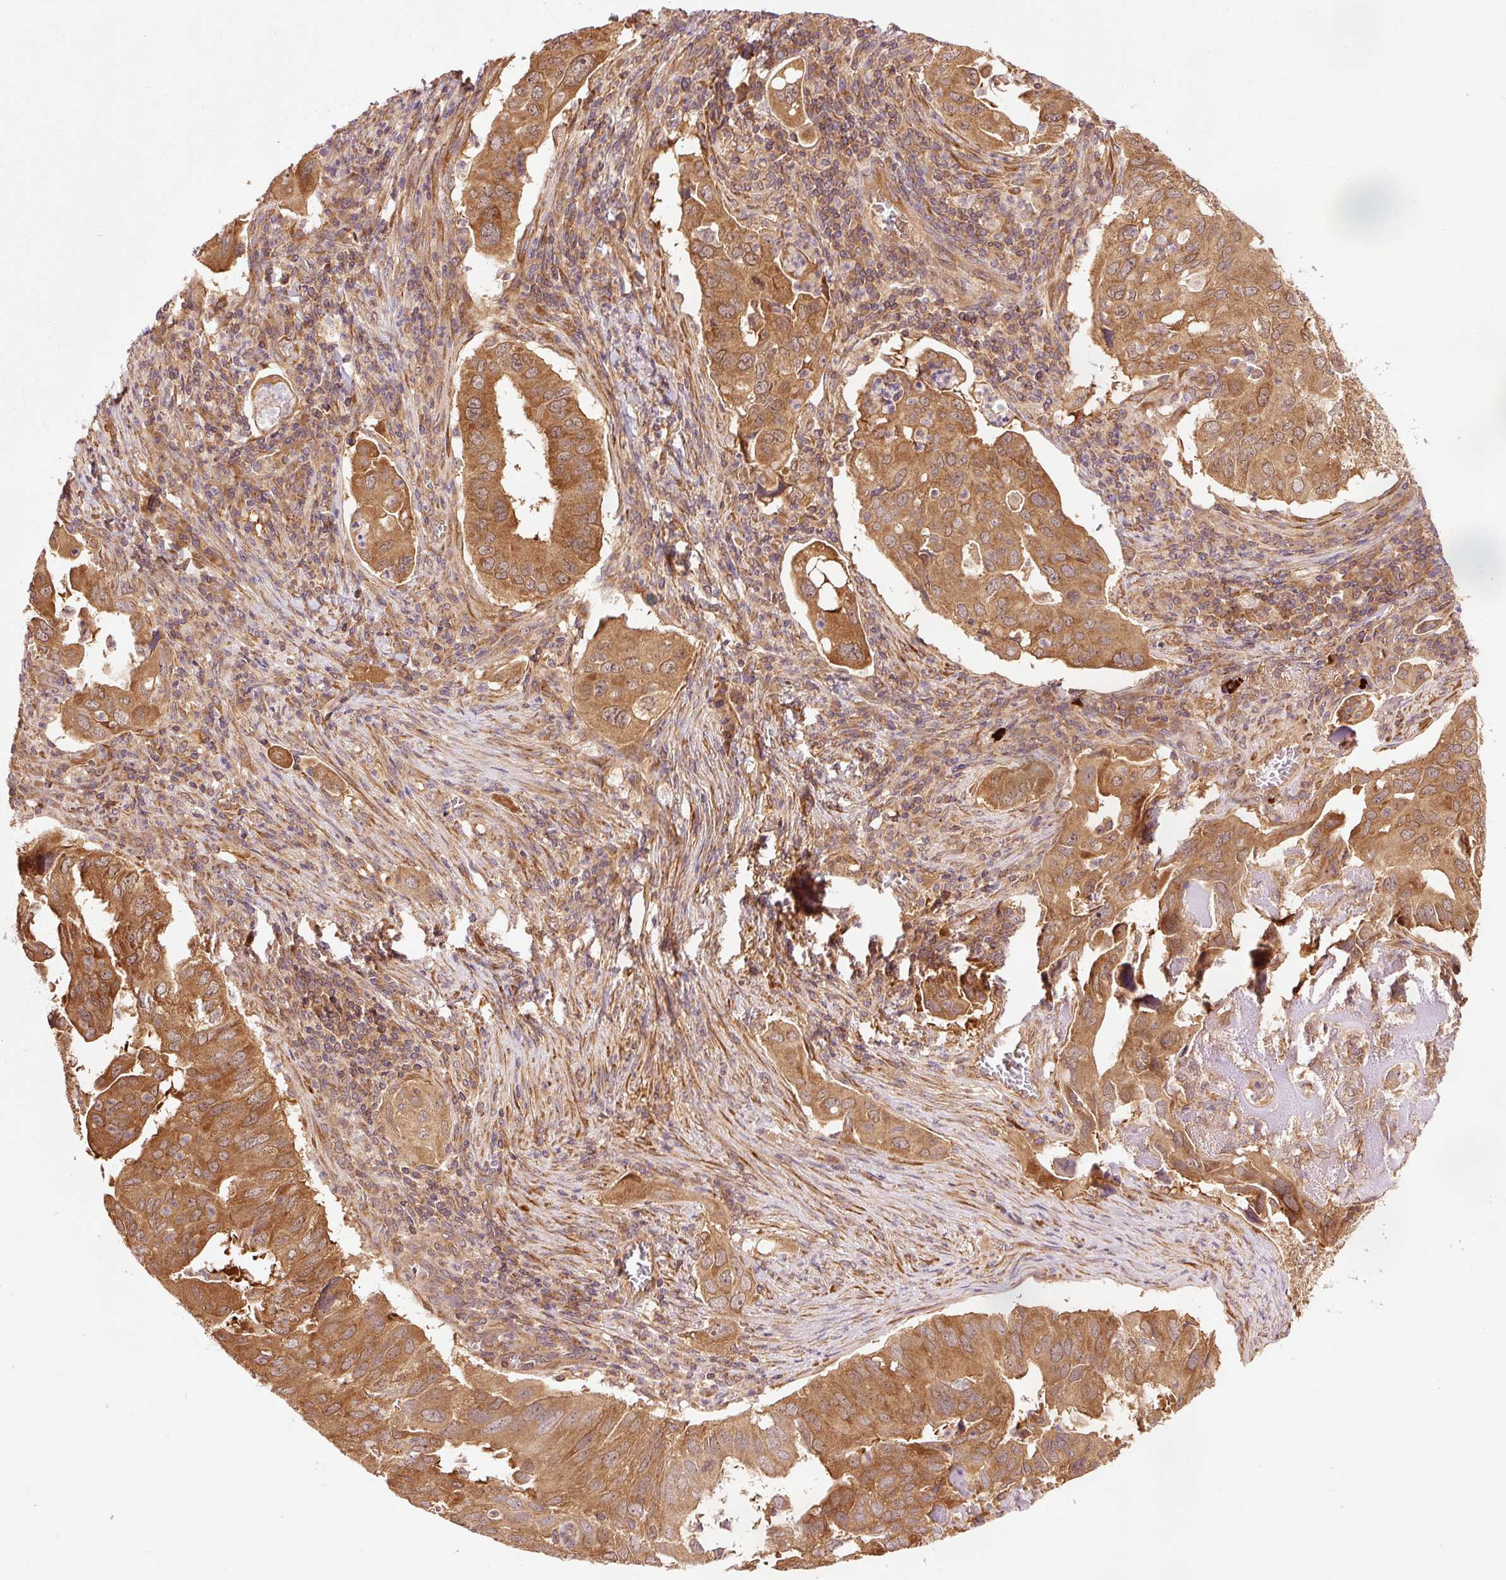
{"staining": {"intensity": "moderate", "quantity": ">75%", "location": "cytoplasmic/membranous"}, "tissue": "lung cancer", "cell_type": "Tumor cells", "image_type": "cancer", "snomed": [{"axis": "morphology", "description": "Adenocarcinoma, NOS"}, {"axis": "topography", "description": "Lung"}], "caption": "Lung cancer stained with a protein marker demonstrates moderate staining in tumor cells.", "gene": "PDAP1", "patient": {"sex": "male", "age": 48}}